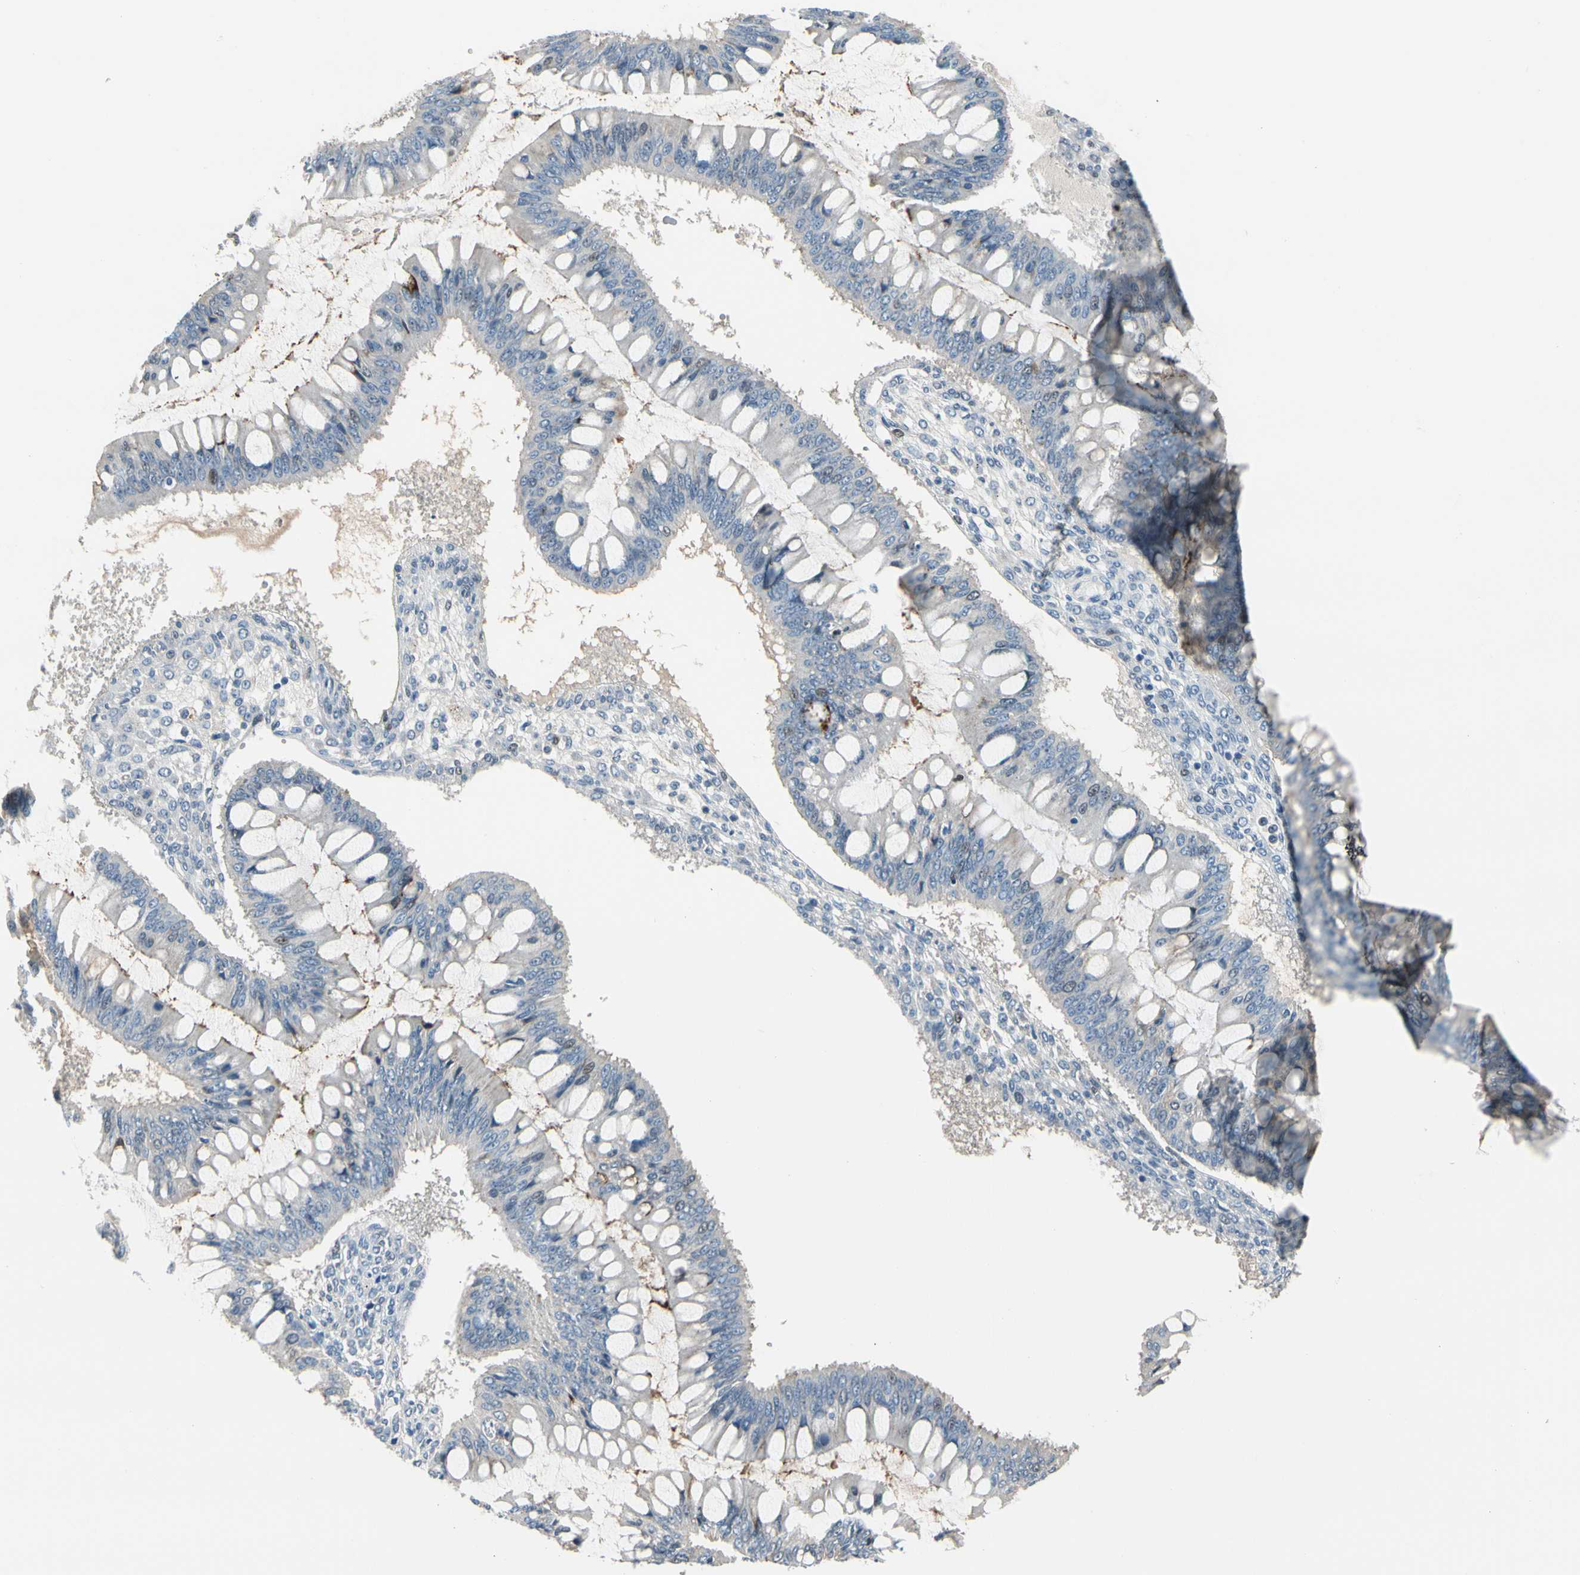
{"staining": {"intensity": "negative", "quantity": "none", "location": "none"}, "tissue": "ovarian cancer", "cell_type": "Tumor cells", "image_type": "cancer", "snomed": [{"axis": "morphology", "description": "Cystadenocarcinoma, mucinous, NOS"}, {"axis": "topography", "description": "Ovary"}], "caption": "Image shows no protein positivity in tumor cells of ovarian cancer (mucinous cystadenocarcinoma) tissue. (Immunohistochemistry (ihc), brightfield microscopy, high magnification).", "gene": "ZKSCAN4", "patient": {"sex": "female", "age": 73}}